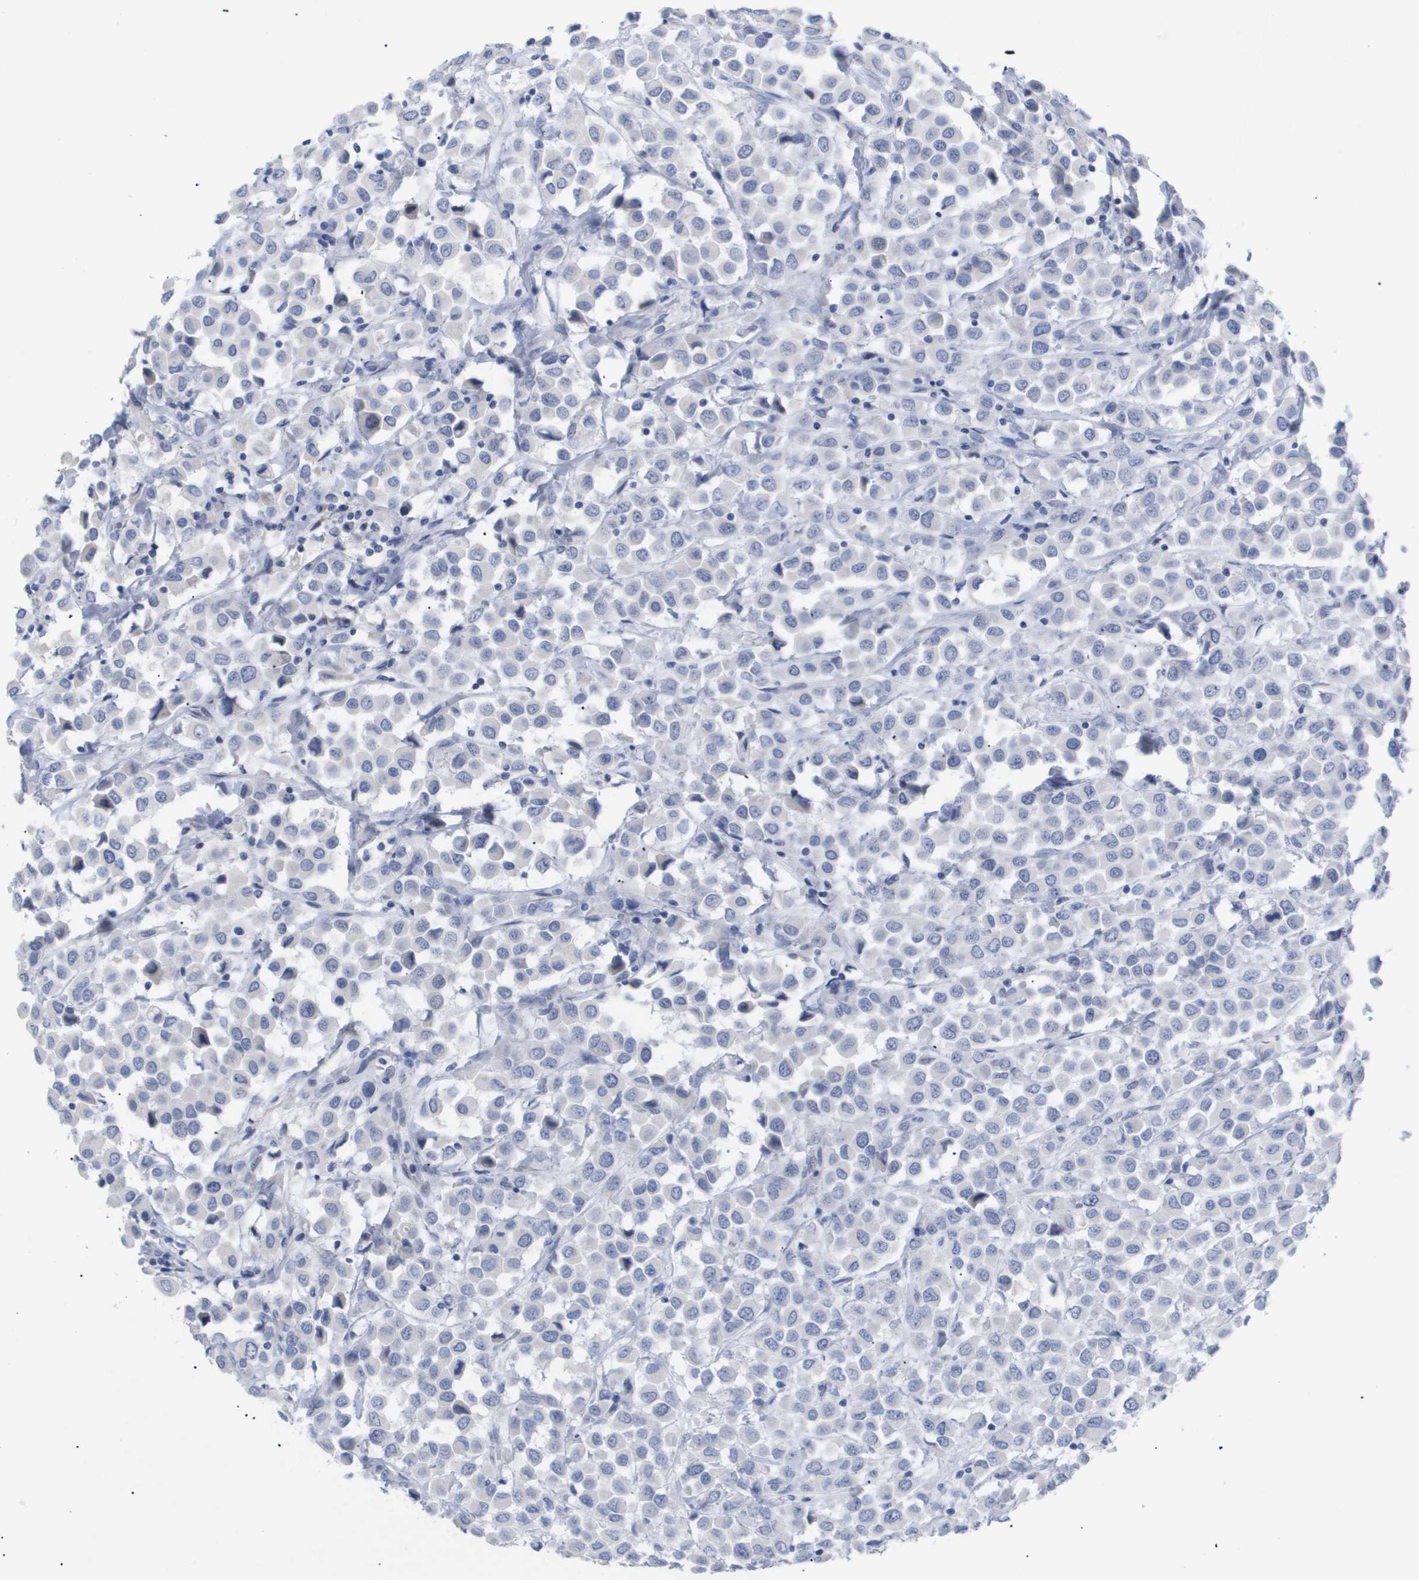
{"staining": {"intensity": "negative", "quantity": "none", "location": "none"}, "tissue": "breast cancer", "cell_type": "Tumor cells", "image_type": "cancer", "snomed": [{"axis": "morphology", "description": "Duct carcinoma"}, {"axis": "topography", "description": "Breast"}], "caption": "The image exhibits no staining of tumor cells in breast invasive ductal carcinoma.", "gene": "CAV3", "patient": {"sex": "female", "age": 61}}